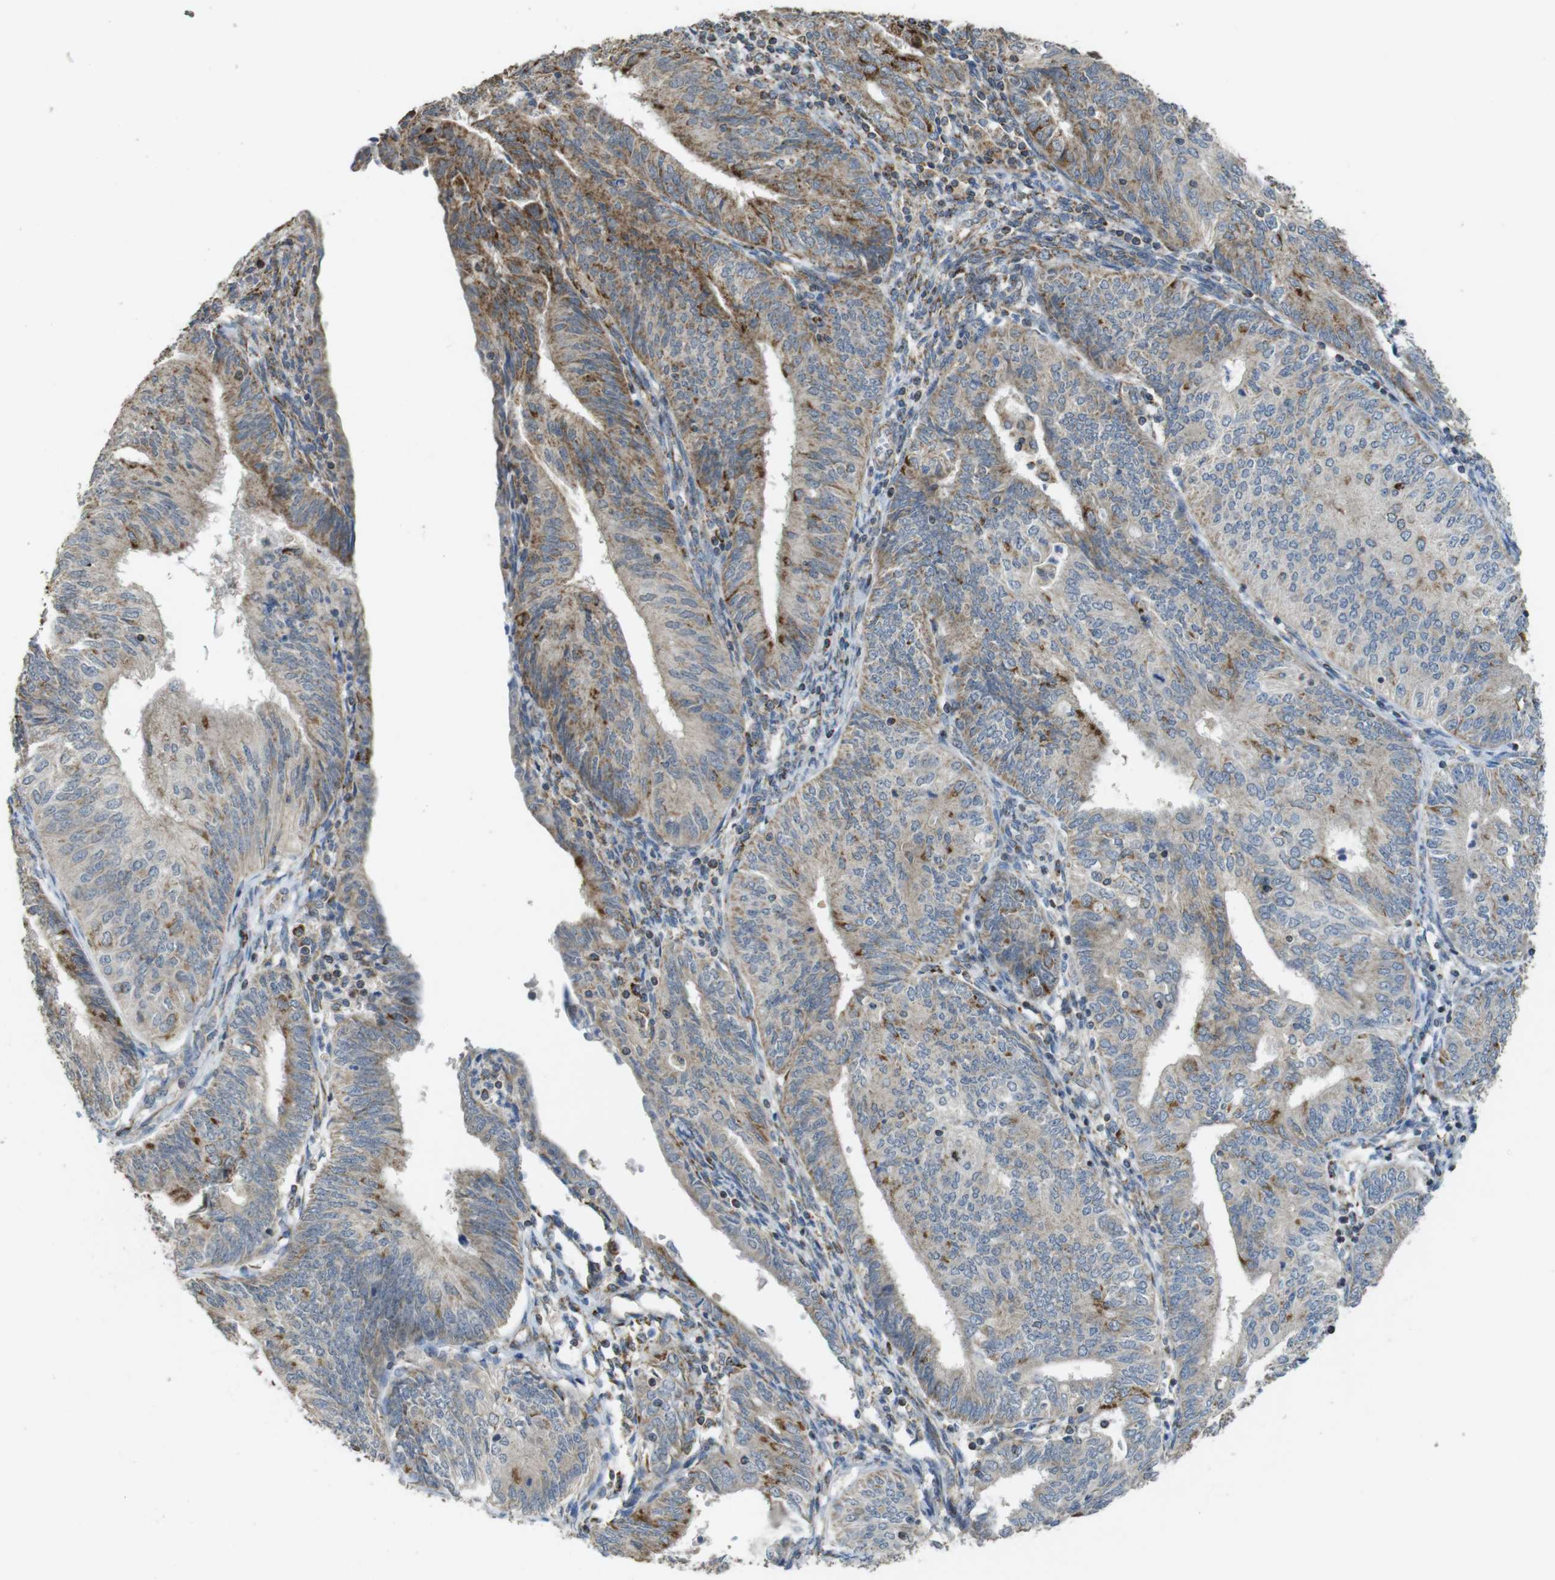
{"staining": {"intensity": "moderate", "quantity": "<25%", "location": "cytoplasmic/membranous"}, "tissue": "endometrial cancer", "cell_type": "Tumor cells", "image_type": "cancer", "snomed": [{"axis": "morphology", "description": "Adenocarcinoma, NOS"}, {"axis": "topography", "description": "Endometrium"}], "caption": "DAB immunohistochemical staining of human adenocarcinoma (endometrial) reveals moderate cytoplasmic/membranous protein staining in about <25% of tumor cells.", "gene": "CALHM2", "patient": {"sex": "female", "age": 58}}